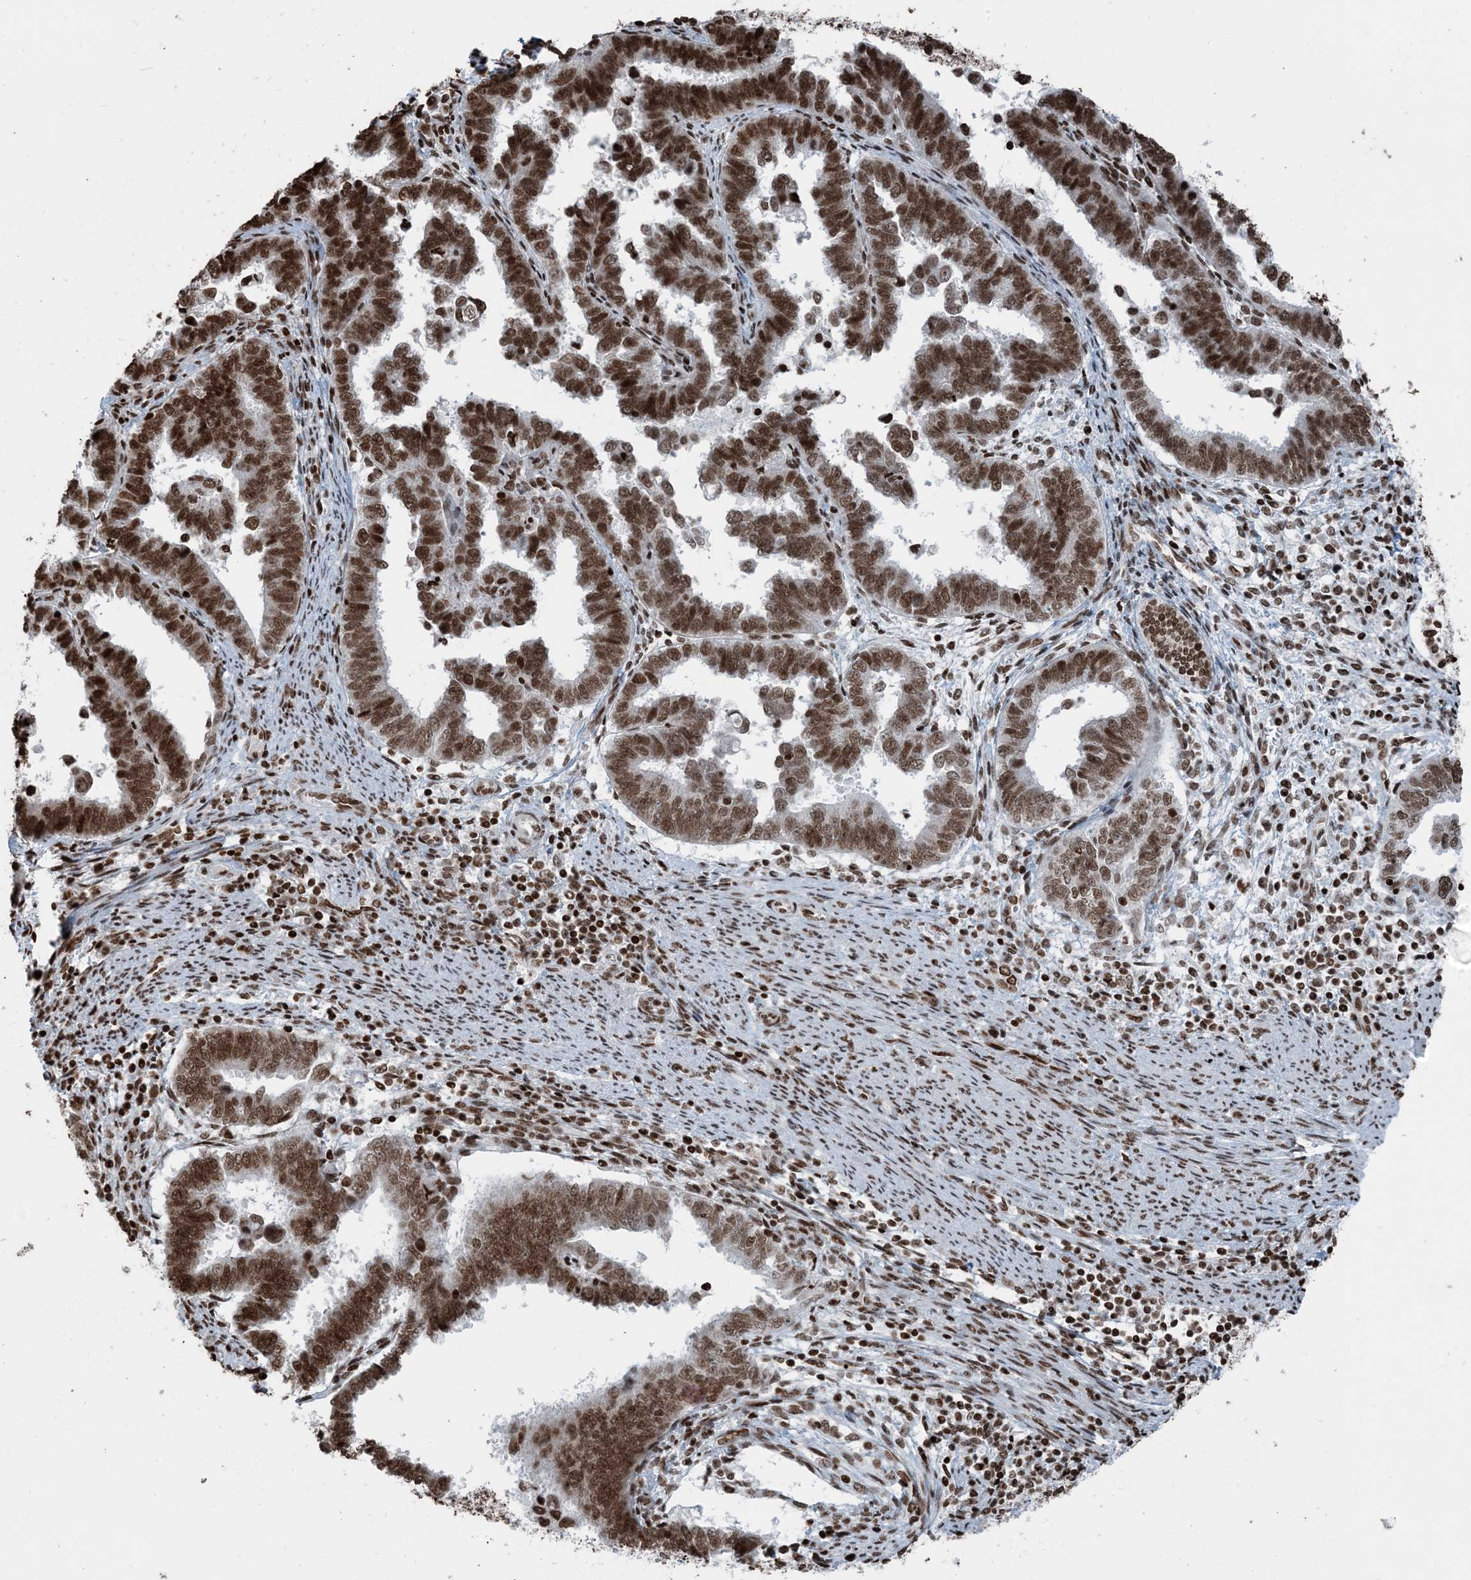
{"staining": {"intensity": "strong", "quantity": ">75%", "location": "nuclear"}, "tissue": "endometrial cancer", "cell_type": "Tumor cells", "image_type": "cancer", "snomed": [{"axis": "morphology", "description": "Adenocarcinoma, NOS"}, {"axis": "topography", "description": "Endometrium"}], "caption": "Human endometrial cancer stained with a protein marker reveals strong staining in tumor cells.", "gene": "H3-3B", "patient": {"sex": "female", "age": 75}}